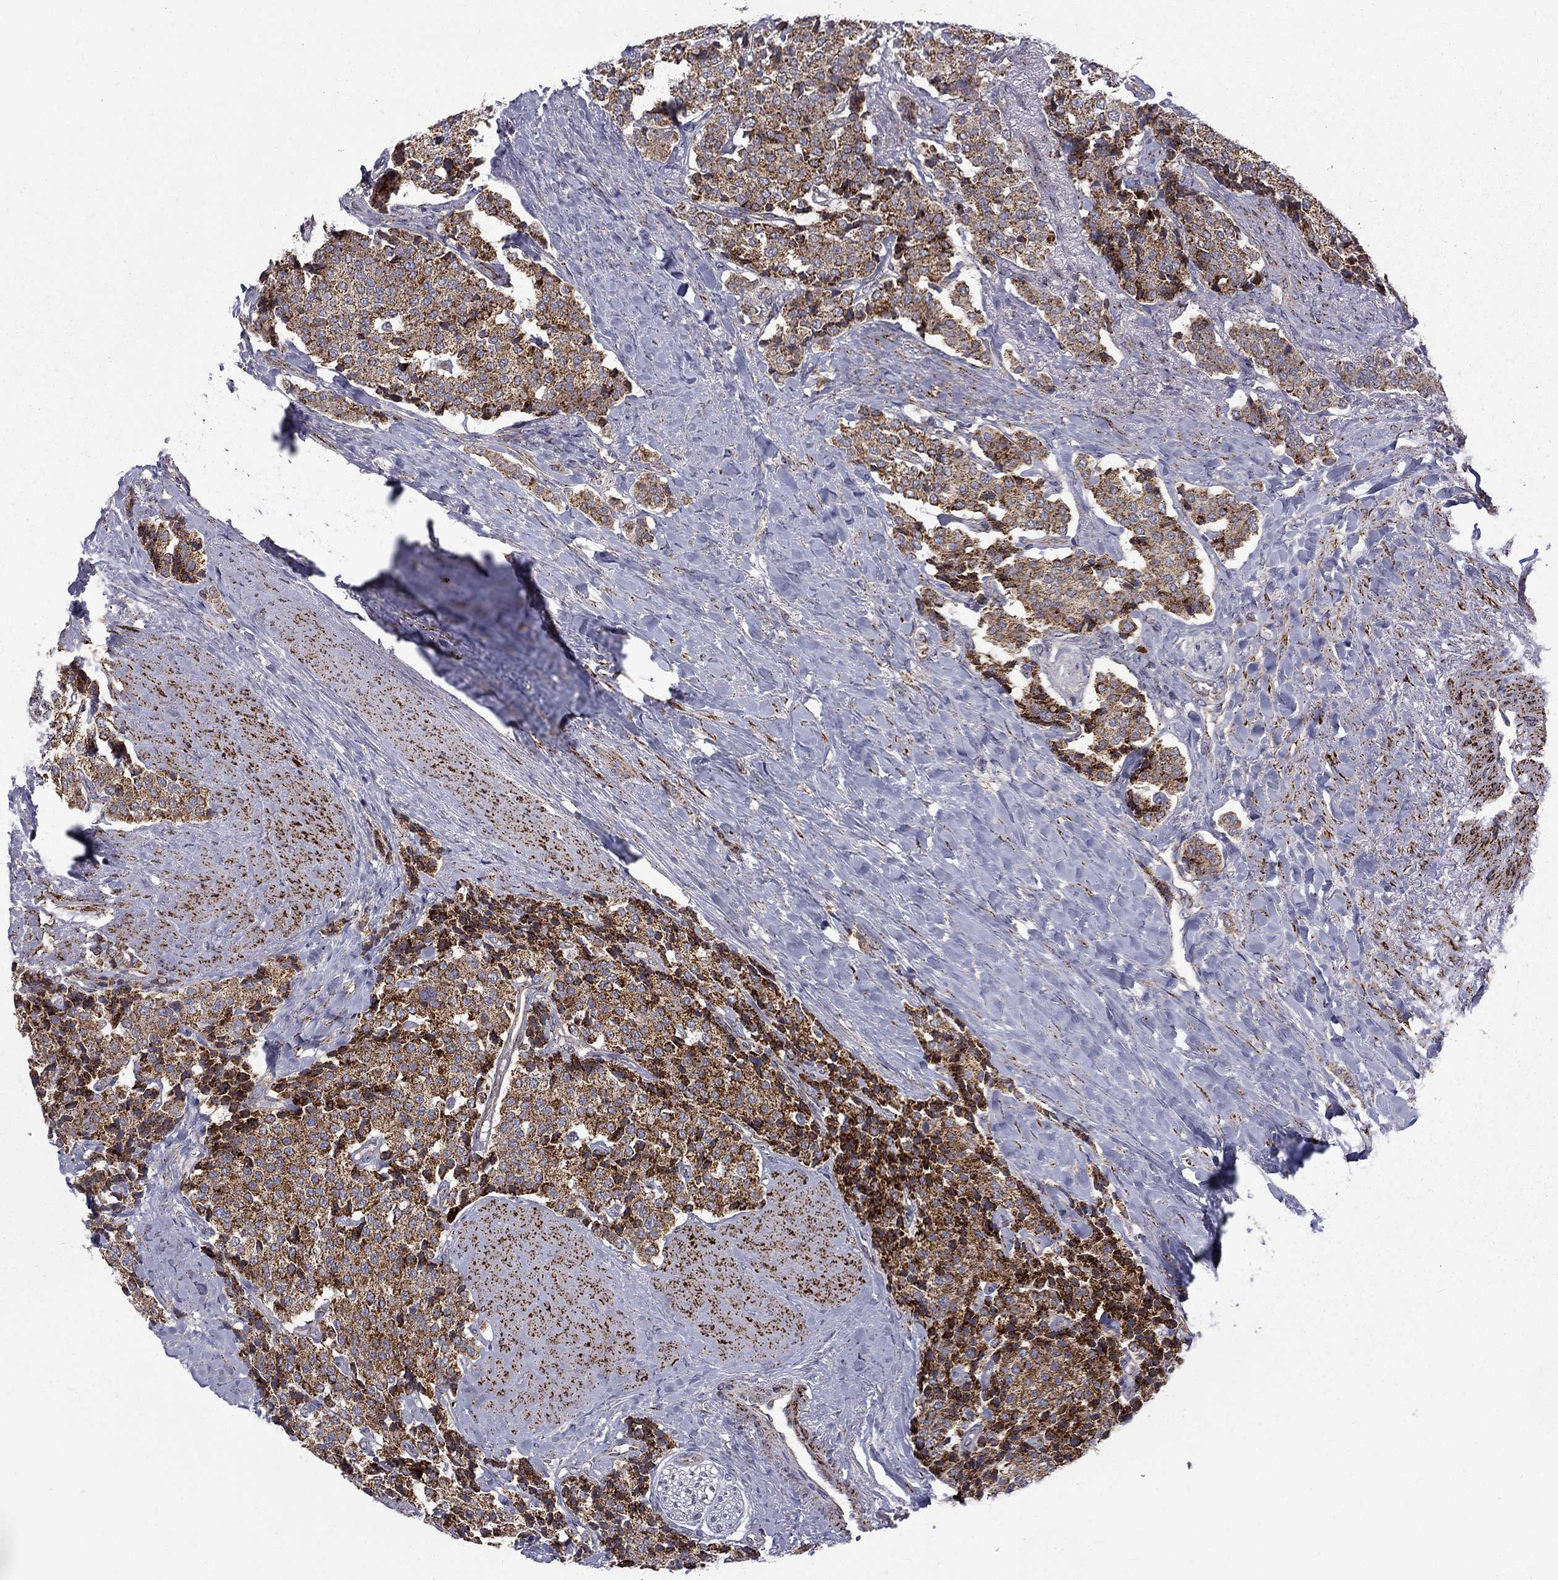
{"staining": {"intensity": "strong", "quantity": ">75%", "location": "cytoplasmic/membranous"}, "tissue": "carcinoid", "cell_type": "Tumor cells", "image_type": "cancer", "snomed": [{"axis": "morphology", "description": "Carcinoid, malignant, NOS"}, {"axis": "topography", "description": "Small intestine"}], "caption": "Strong cytoplasmic/membranous staining for a protein is identified in about >75% of tumor cells of carcinoid using IHC.", "gene": "ALDH1B1", "patient": {"sex": "female", "age": 58}}